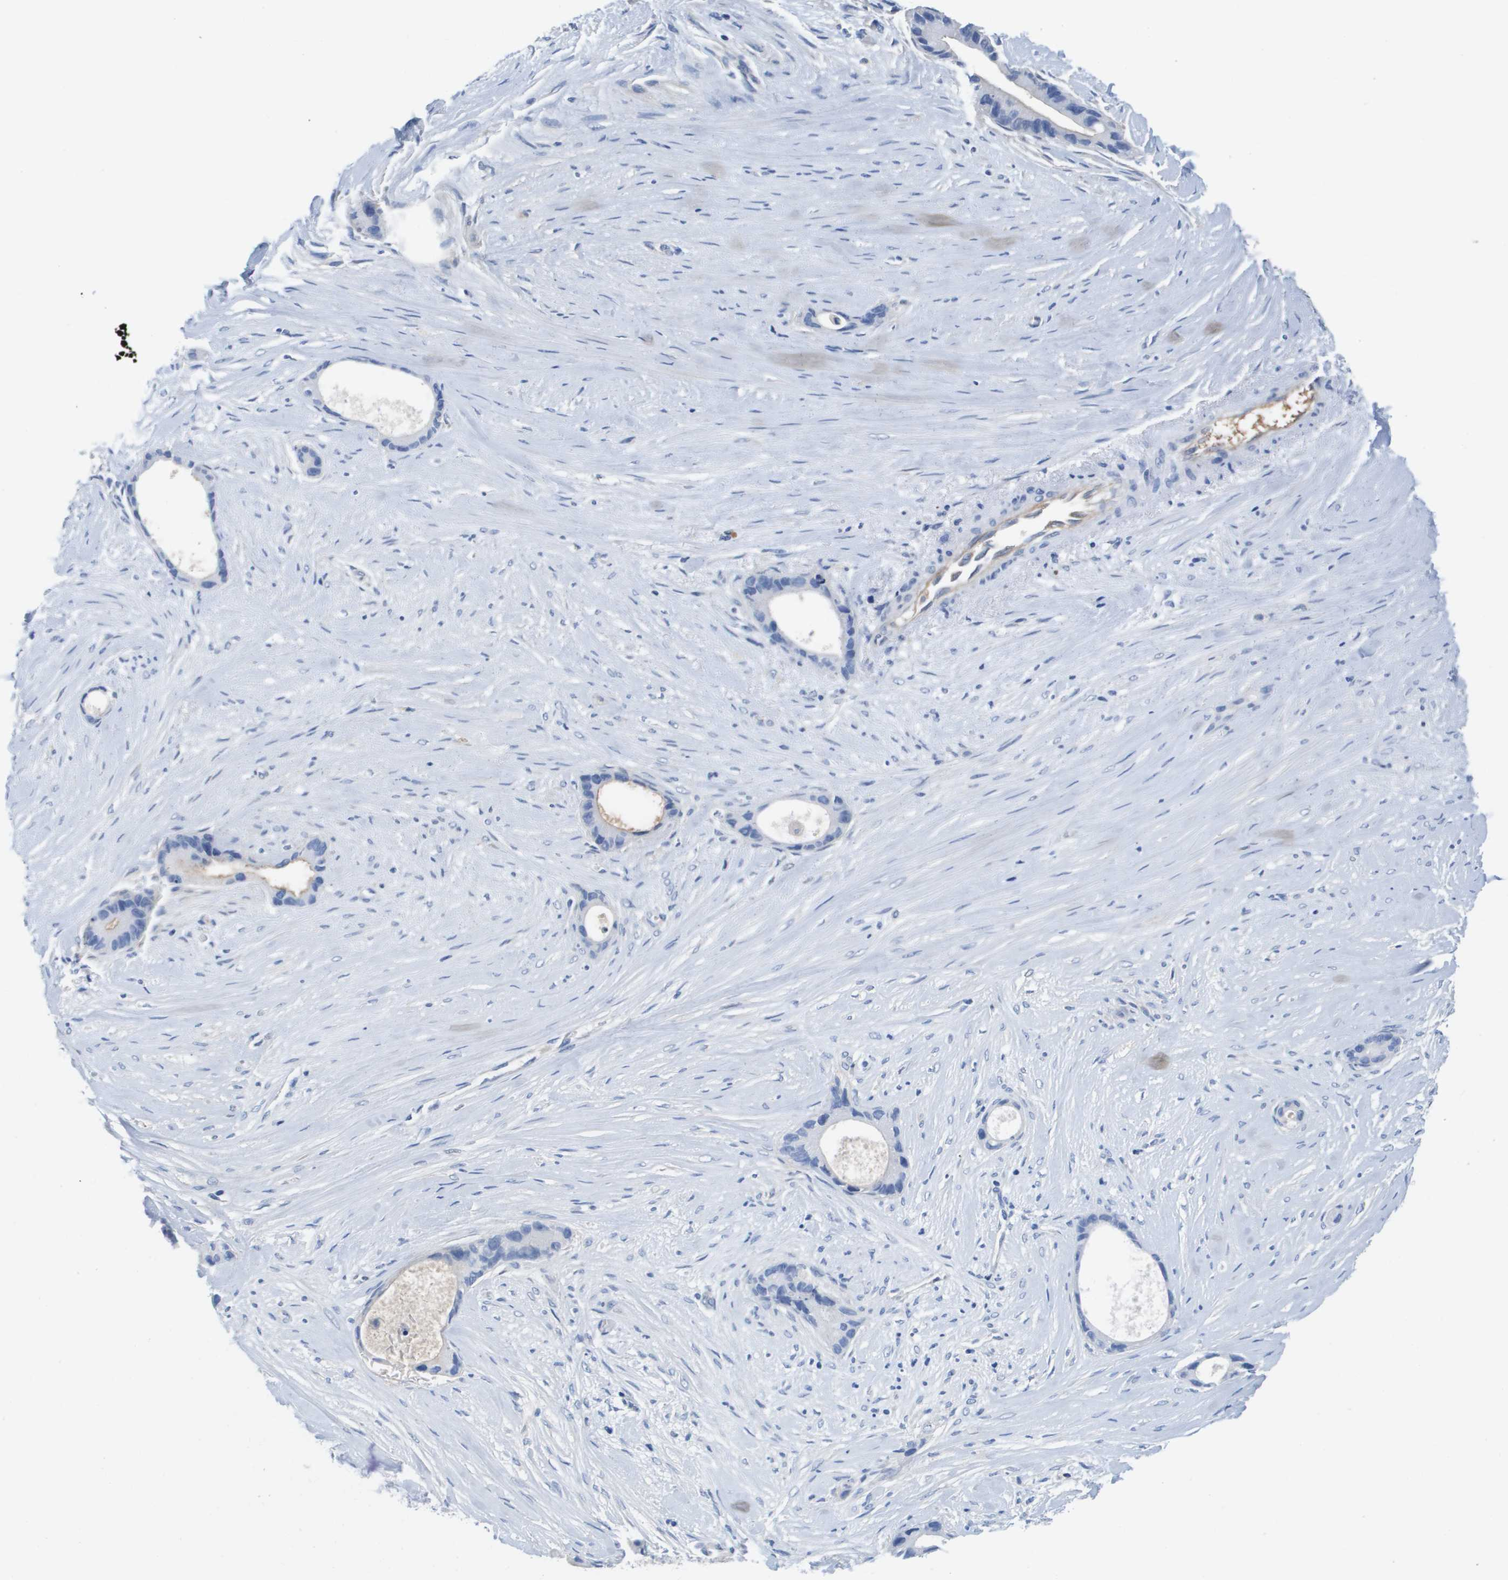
{"staining": {"intensity": "negative", "quantity": "none", "location": "none"}, "tissue": "liver cancer", "cell_type": "Tumor cells", "image_type": "cancer", "snomed": [{"axis": "morphology", "description": "Cholangiocarcinoma"}, {"axis": "topography", "description": "Liver"}], "caption": "This is an immunohistochemistry (IHC) image of liver cancer (cholangiocarcinoma). There is no staining in tumor cells.", "gene": "APOA1", "patient": {"sex": "female", "age": 79}}